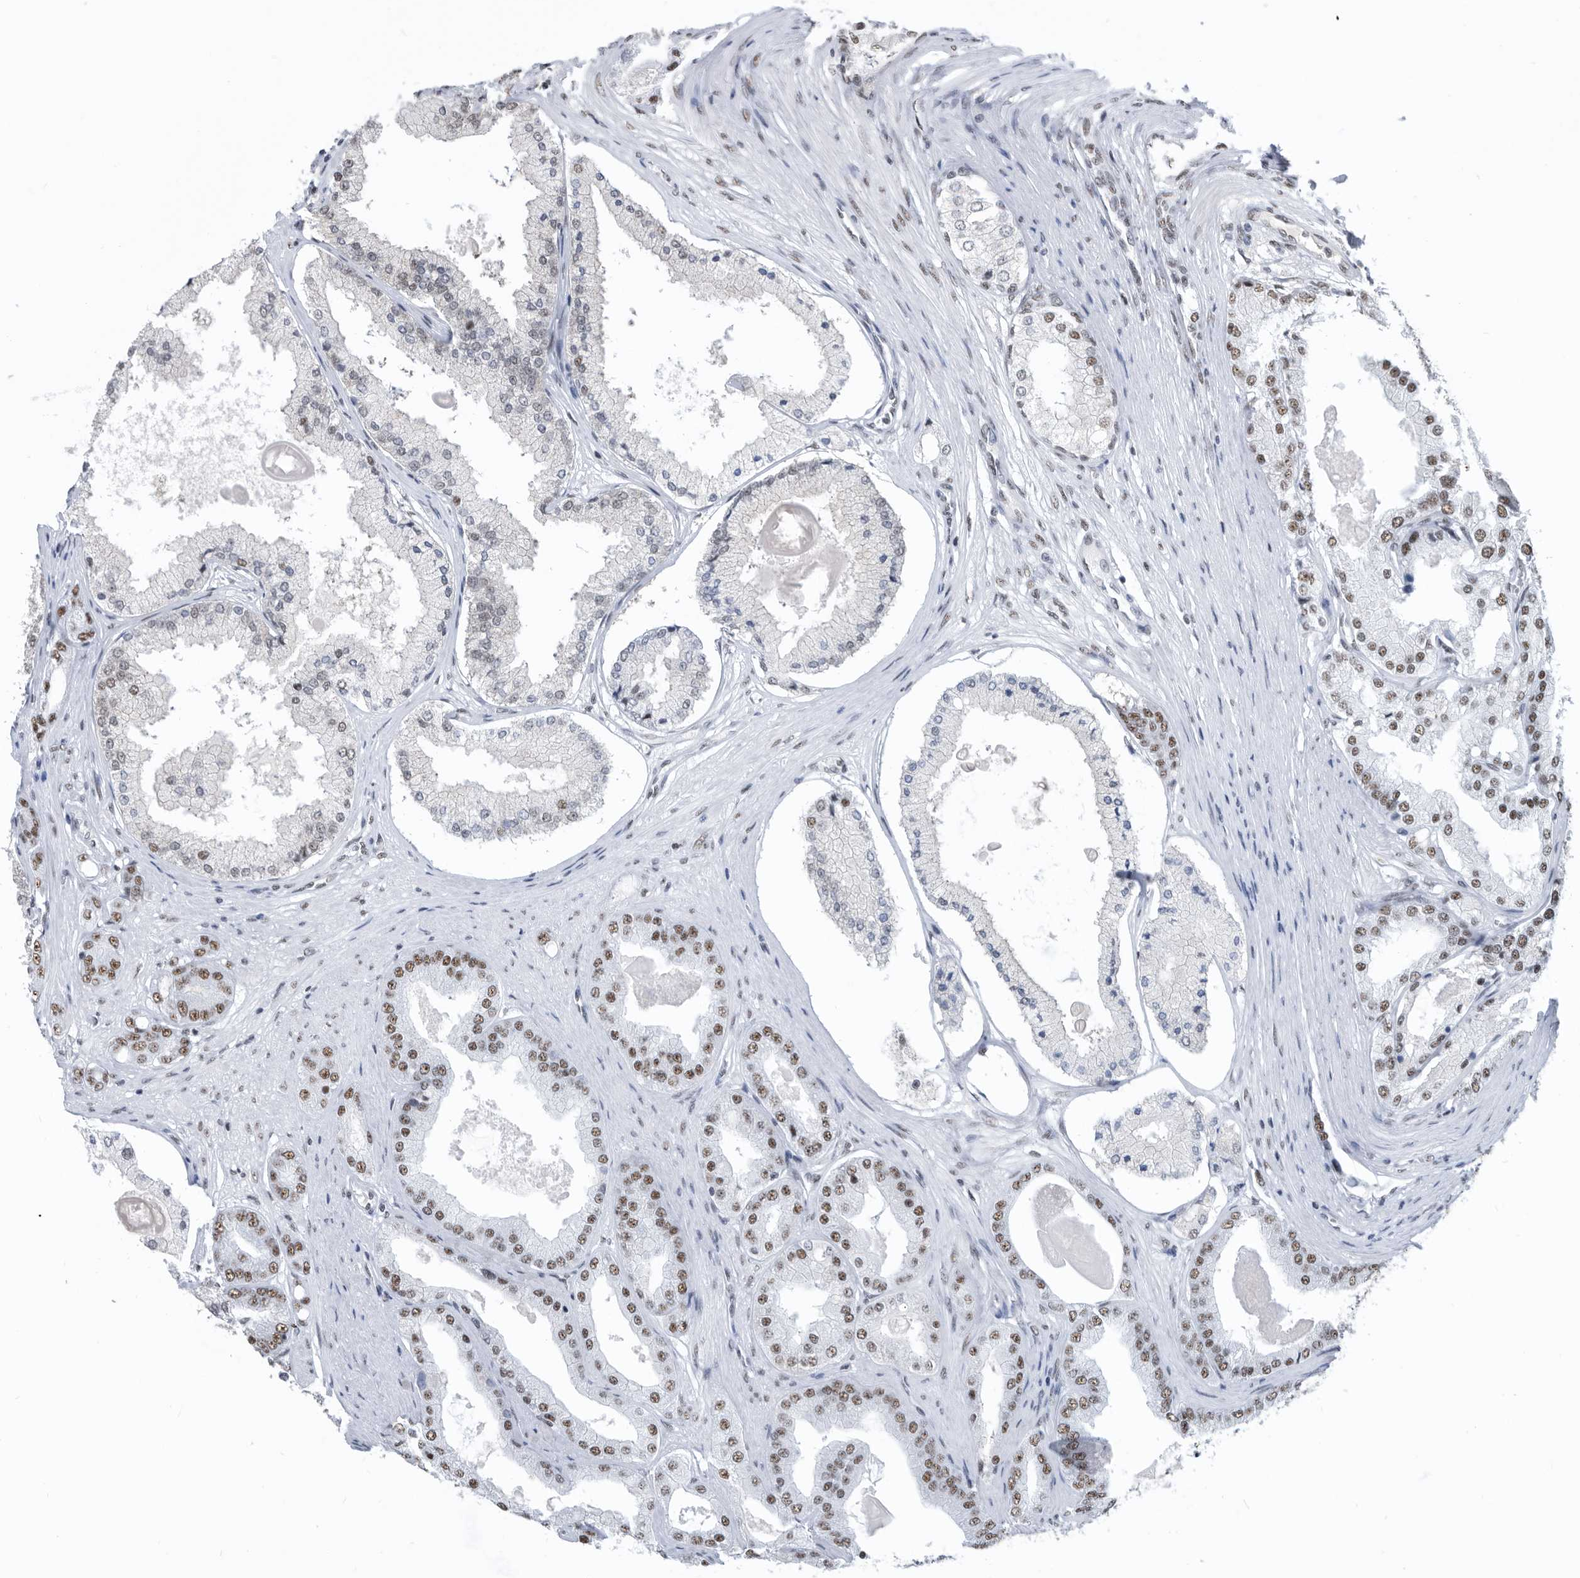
{"staining": {"intensity": "moderate", "quantity": "25%-75%", "location": "nuclear"}, "tissue": "prostate cancer", "cell_type": "Tumor cells", "image_type": "cancer", "snomed": [{"axis": "morphology", "description": "Adenocarcinoma, High grade"}, {"axis": "topography", "description": "Prostate"}], "caption": "High-magnification brightfield microscopy of prostate cancer stained with DAB (brown) and counterstained with hematoxylin (blue). tumor cells exhibit moderate nuclear staining is seen in approximately25%-75% of cells. (Brightfield microscopy of DAB IHC at high magnification).", "gene": "SF3A1", "patient": {"sex": "male", "age": 60}}